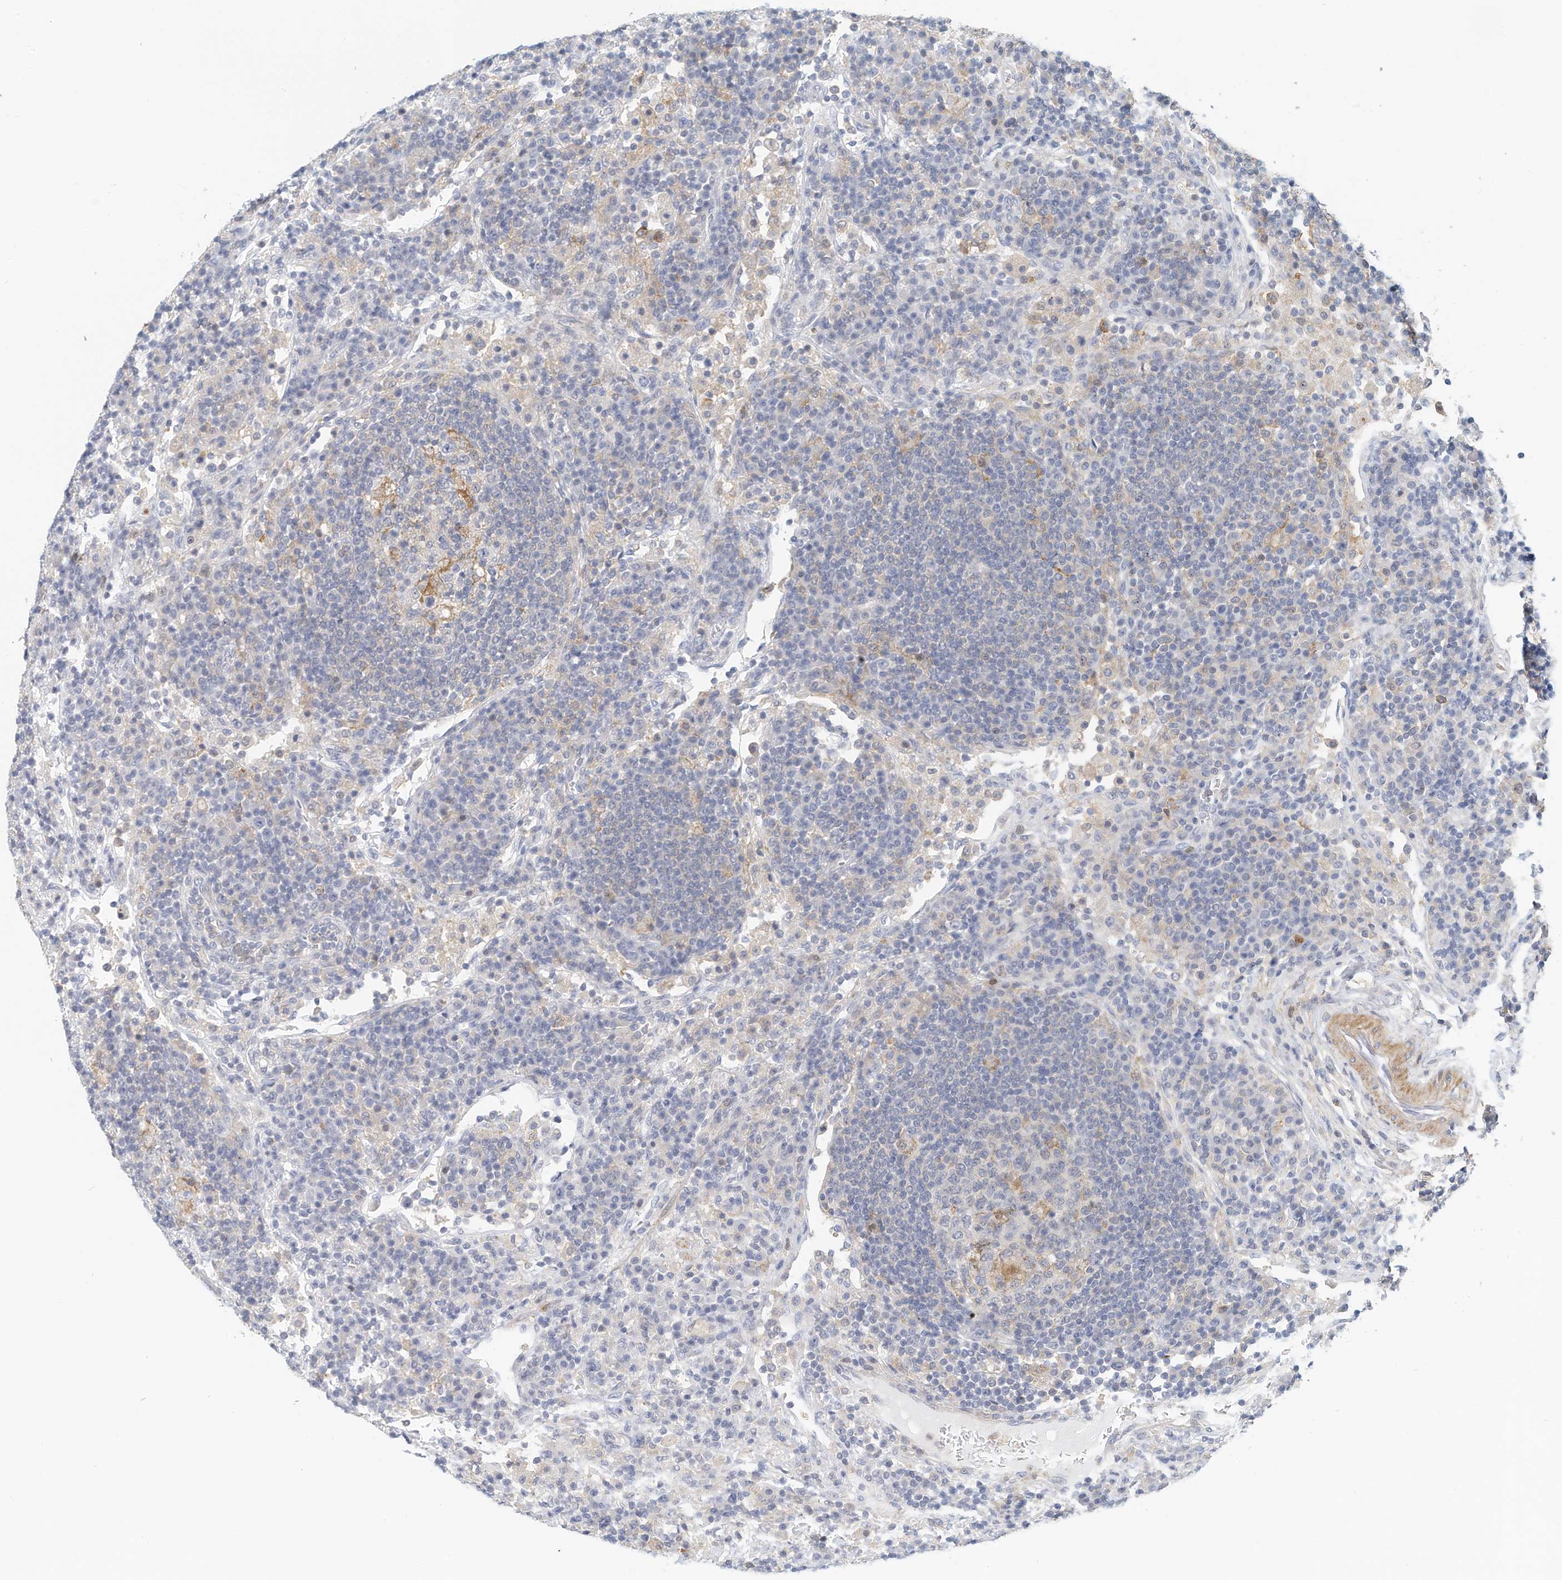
{"staining": {"intensity": "moderate", "quantity": "<25%", "location": "cytoplasmic/membranous"}, "tissue": "lymph node", "cell_type": "Germinal center cells", "image_type": "normal", "snomed": [{"axis": "morphology", "description": "Normal tissue, NOS"}, {"axis": "topography", "description": "Lymph node"}], "caption": "Brown immunohistochemical staining in benign lymph node exhibits moderate cytoplasmic/membranous positivity in approximately <25% of germinal center cells.", "gene": "MICAL1", "patient": {"sex": "female", "age": 53}}